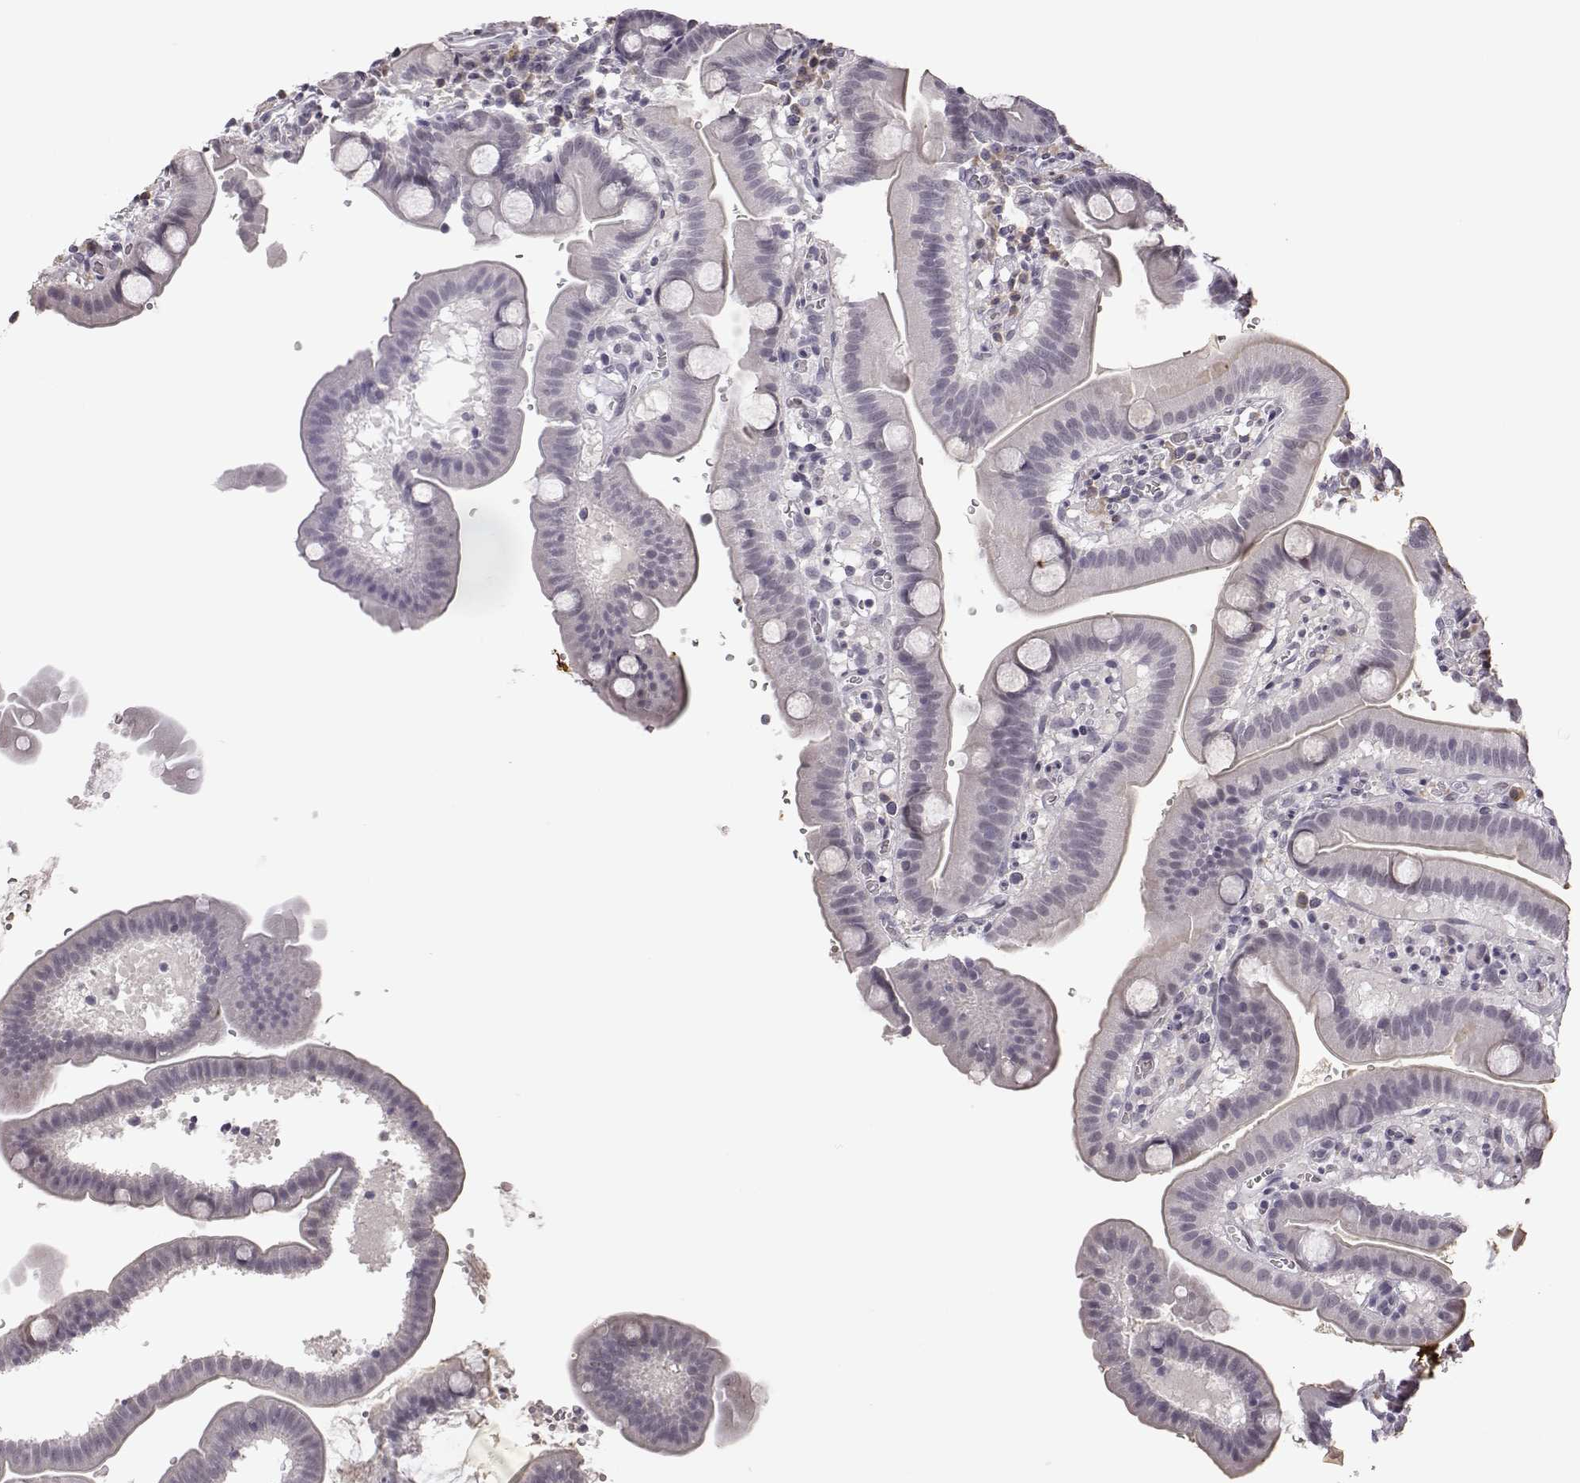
{"staining": {"intensity": "negative", "quantity": "none", "location": "none"}, "tissue": "duodenum", "cell_type": "Glandular cells", "image_type": "normal", "snomed": [{"axis": "morphology", "description": "Normal tissue, NOS"}, {"axis": "topography", "description": "Duodenum"}], "caption": "Immunohistochemistry histopathology image of unremarkable duodenum: human duodenum stained with DAB demonstrates no significant protein expression in glandular cells. (Immunohistochemistry (ihc), brightfield microscopy, high magnification).", "gene": "VGF", "patient": {"sex": "male", "age": 59}}